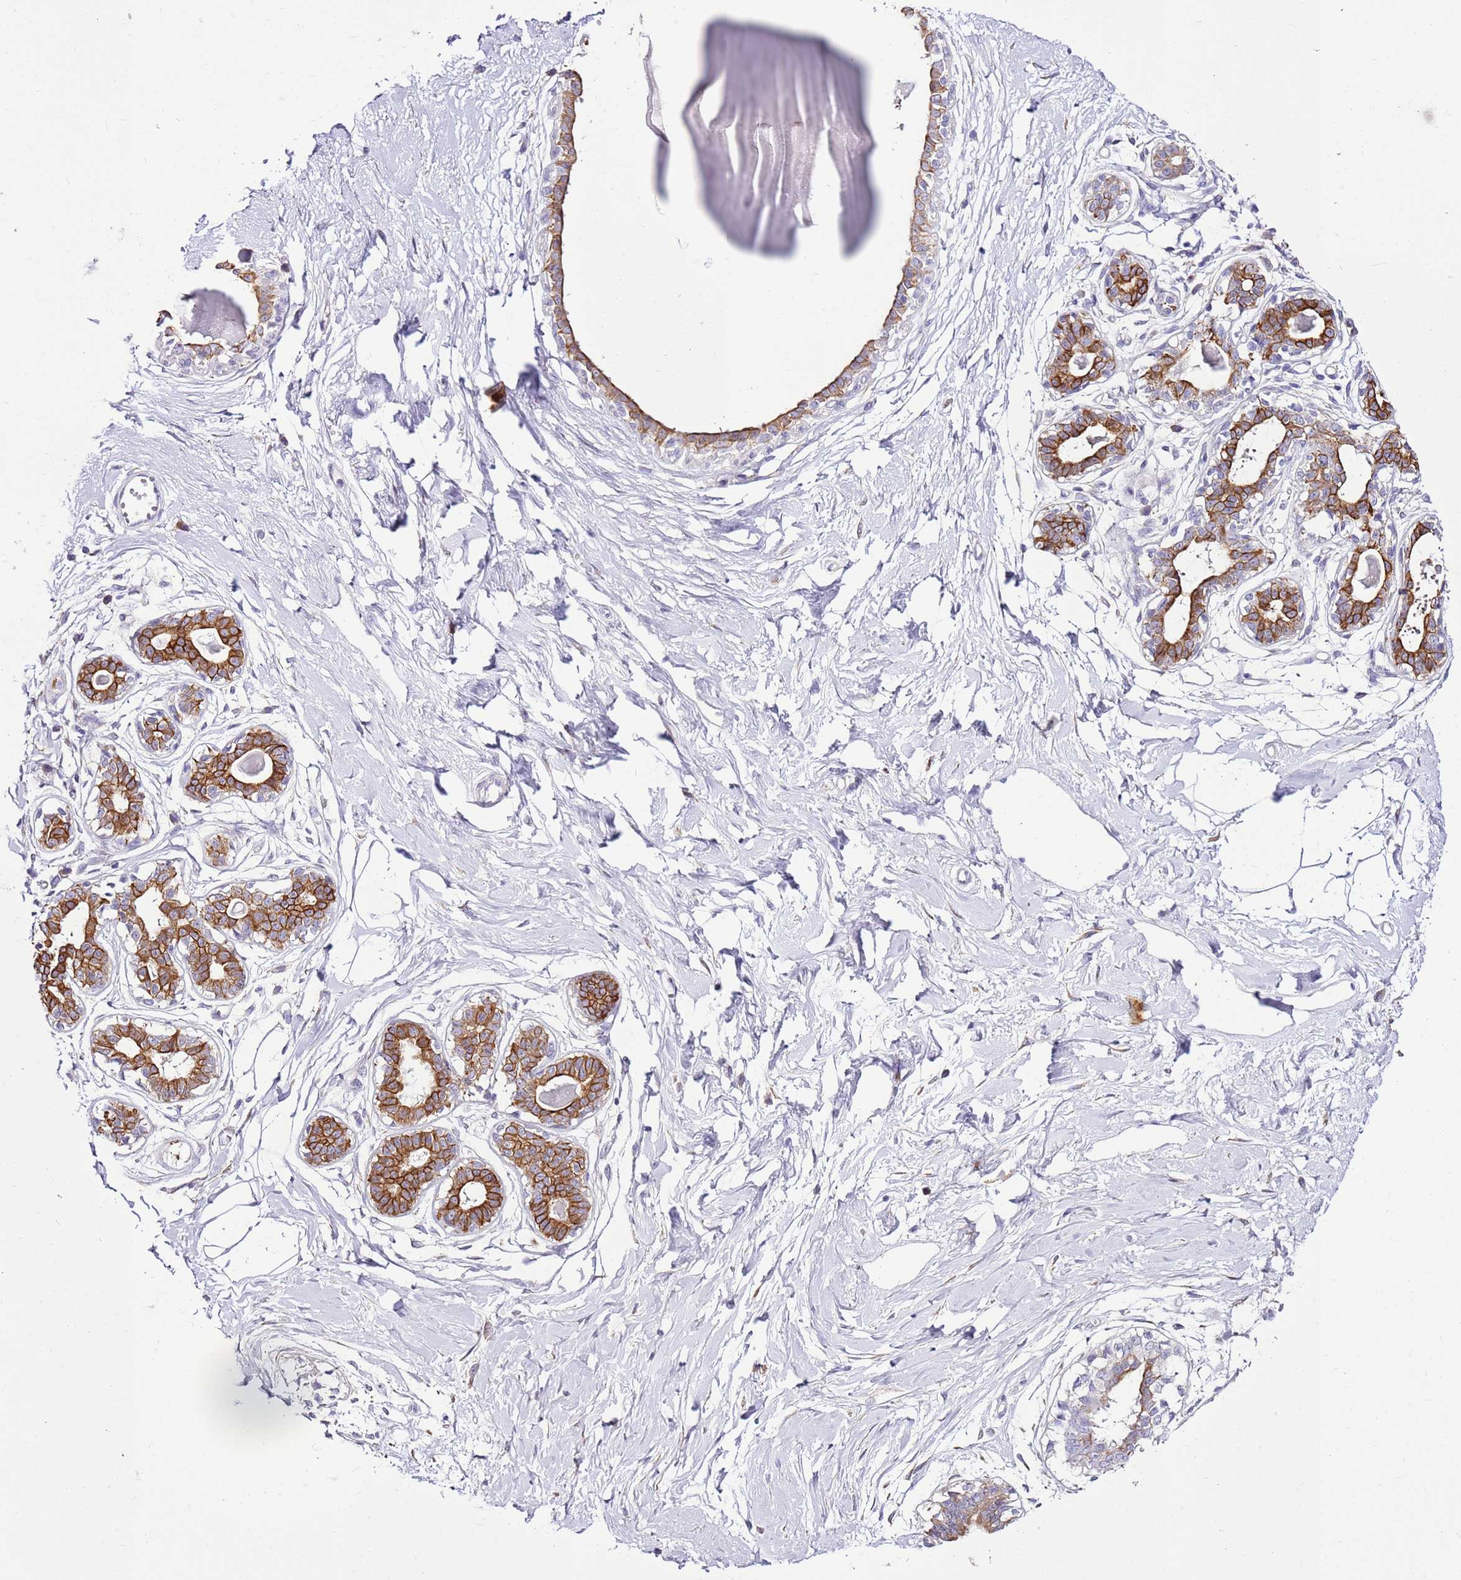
{"staining": {"intensity": "negative", "quantity": "none", "location": "none"}, "tissue": "breast", "cell_type": "Adipocytes", "image_type": "normal", "snomed": [{"axis": "morphology", "description": "Normal tissue, NOS"}, {"axis": "topography", "description": "Breast"}], "caption": "Immunohistochemistry of benign breast displays no positivity in adipocytes.", "gene": "SLC38A5", "patient": {"sex": "female", "age": 45}}